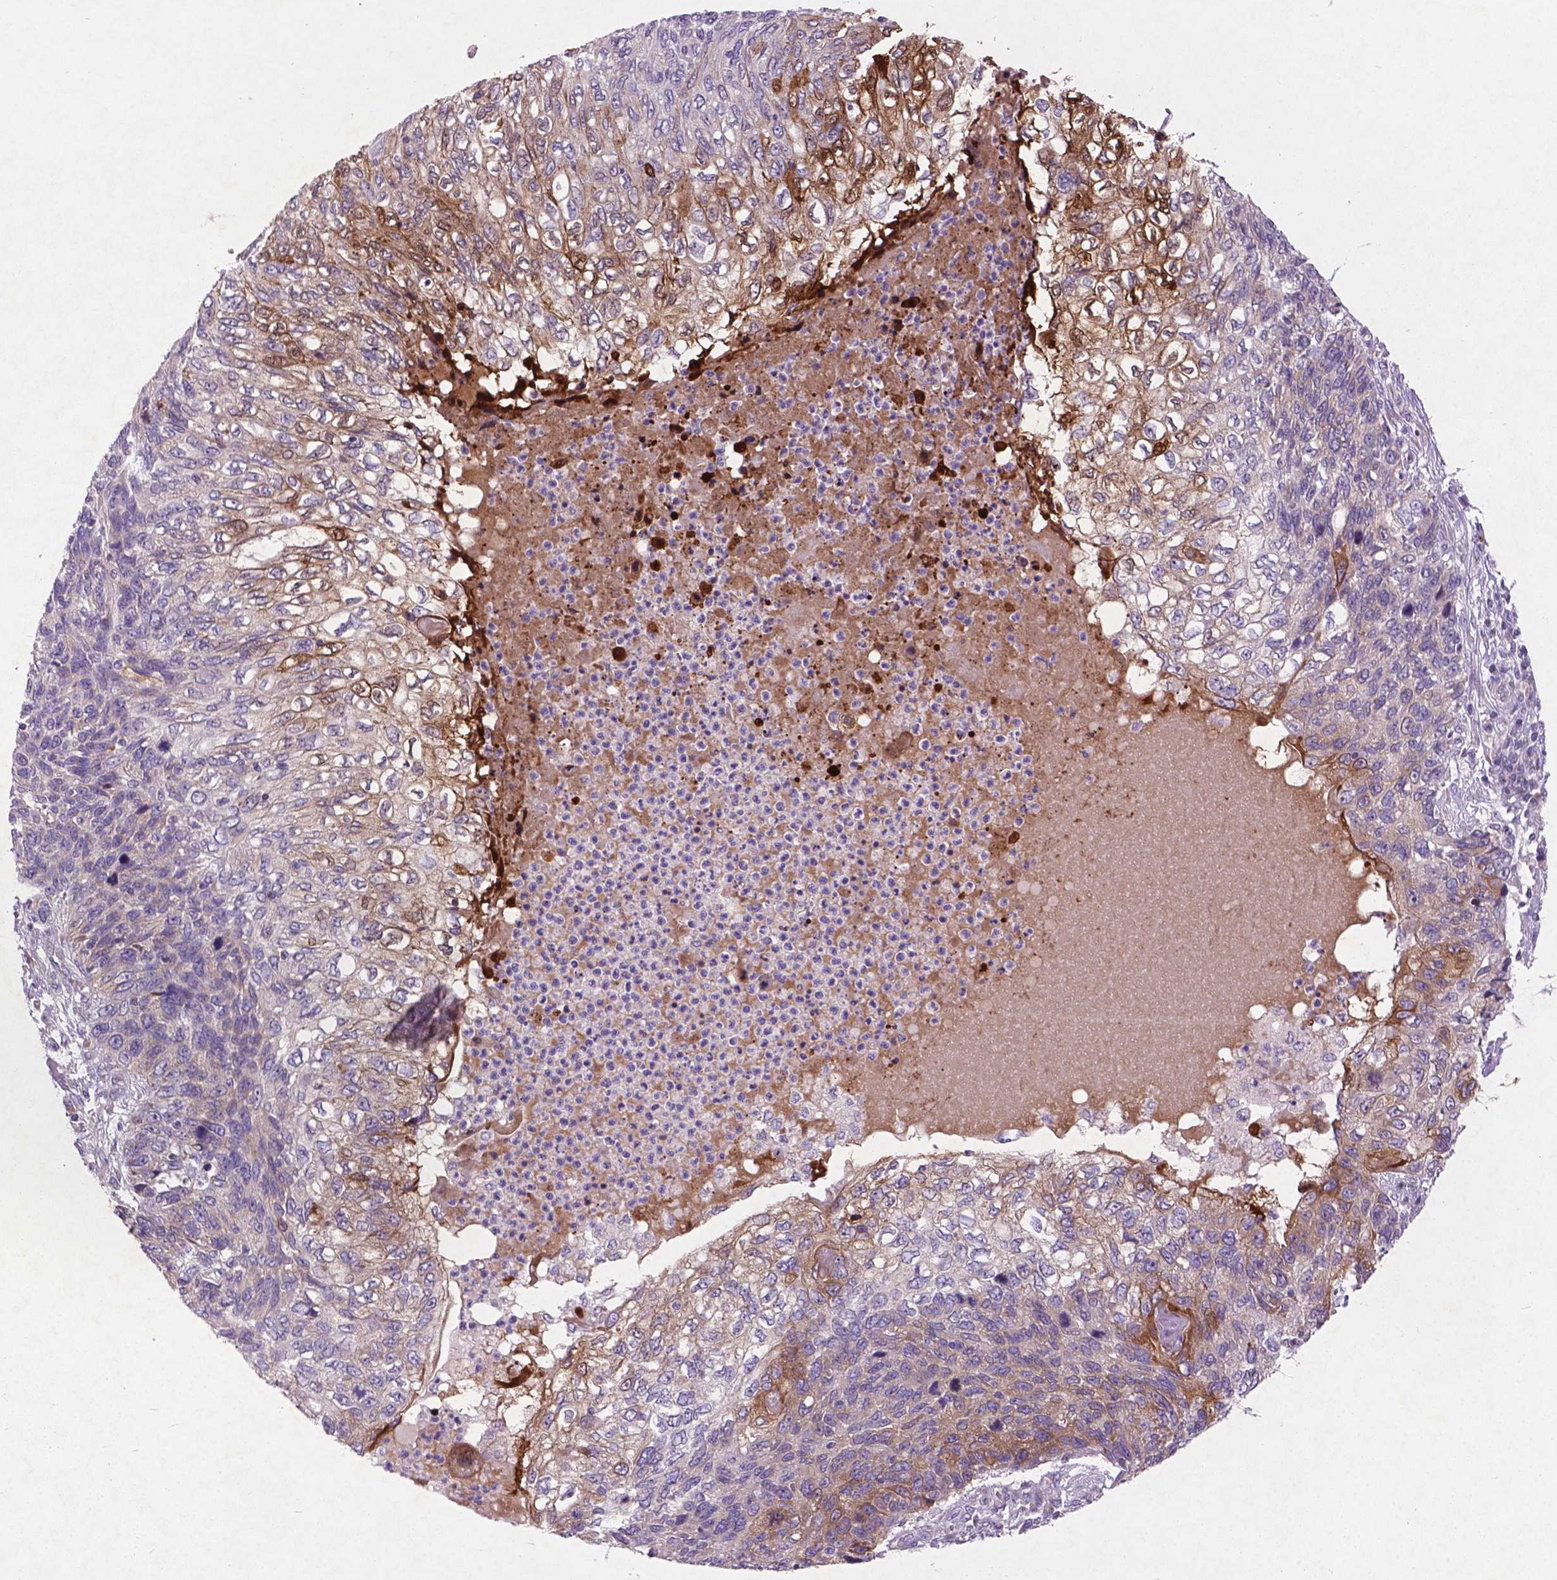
{"staining": {"intensity": "moderate", "quantity": "<25%", "location": "cytoplasmic/membranous"}, "tissue": "skin cancer", "cell_type": "Tumor cells", "image_type": "cancer", "snomed": [{"axis": "morphology", "description": "Squamous cell carcinoma, NOS"}, {"axis": "topography", "description": "Skin"}], "caption": "Skin squamous cell carcinoma was stained to show a protein in brown. There is low levels of moderate cytoplasmic/membranous positivity in about <25% of tumor cells. (Stains: DAB in brown, nuclei in blue, Microscopy: brightfield microscopy at high magnification).", "gene": "ATG4D", "patient": {"sex": "male", "age": 92}}